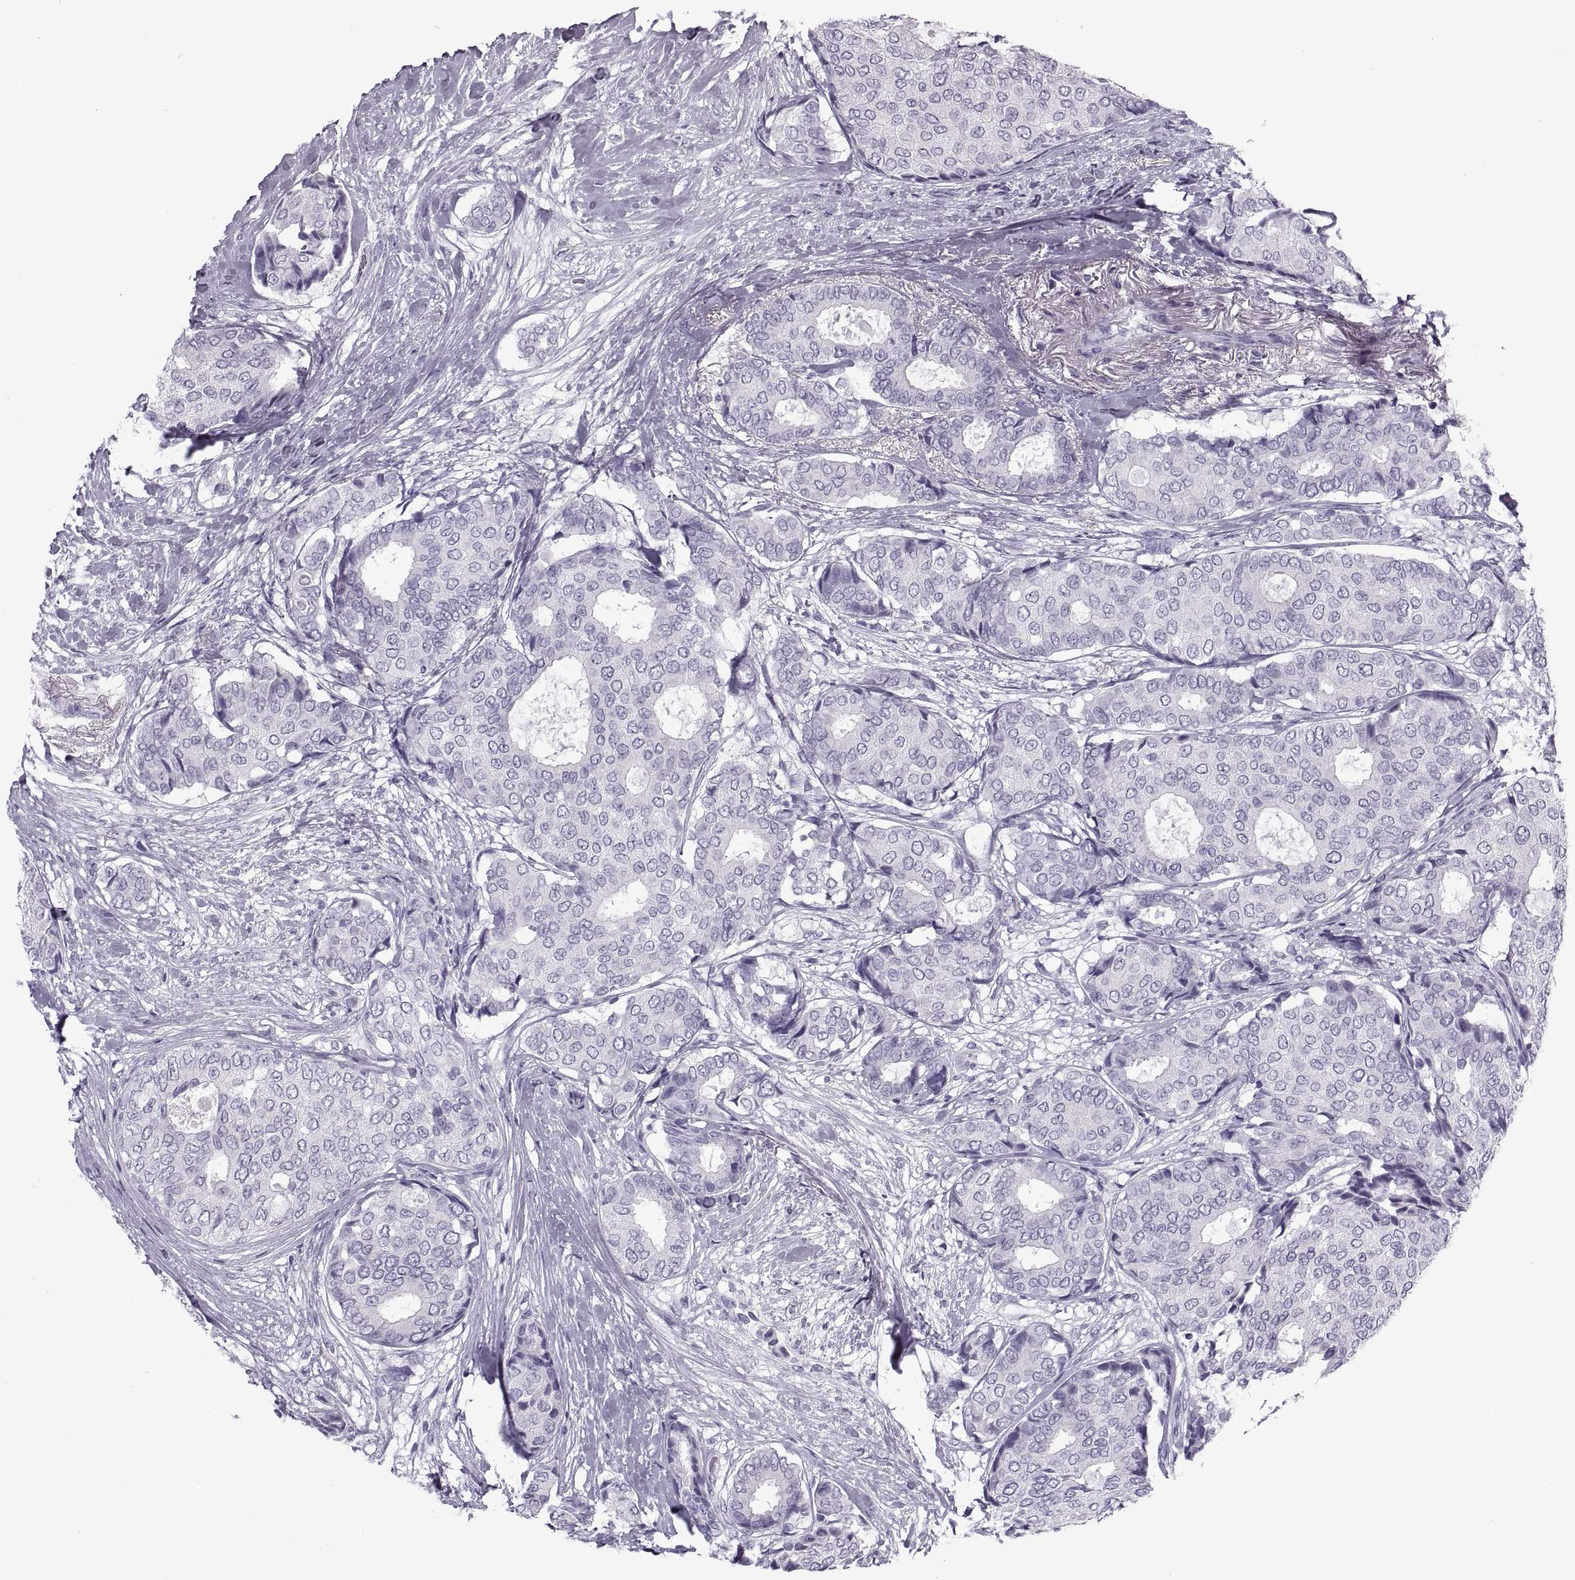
{"staining": {"intensity": "negative", "quantity": "none", "location": "none"}, "tissue": "breast cancer", "cell_type": "Tumor cells", "image_type": "cancer", "snomed": [{"axis": "morphology", "description": "Duct carcinoma"}, {"axis": "topography", "description": "Breast"}], "caption": "The micrograph demonstrates no significant staining in tumor cells of breast cancer.", "gene": "RLBP1", "patient": {"sex": "female", "age": 75}}